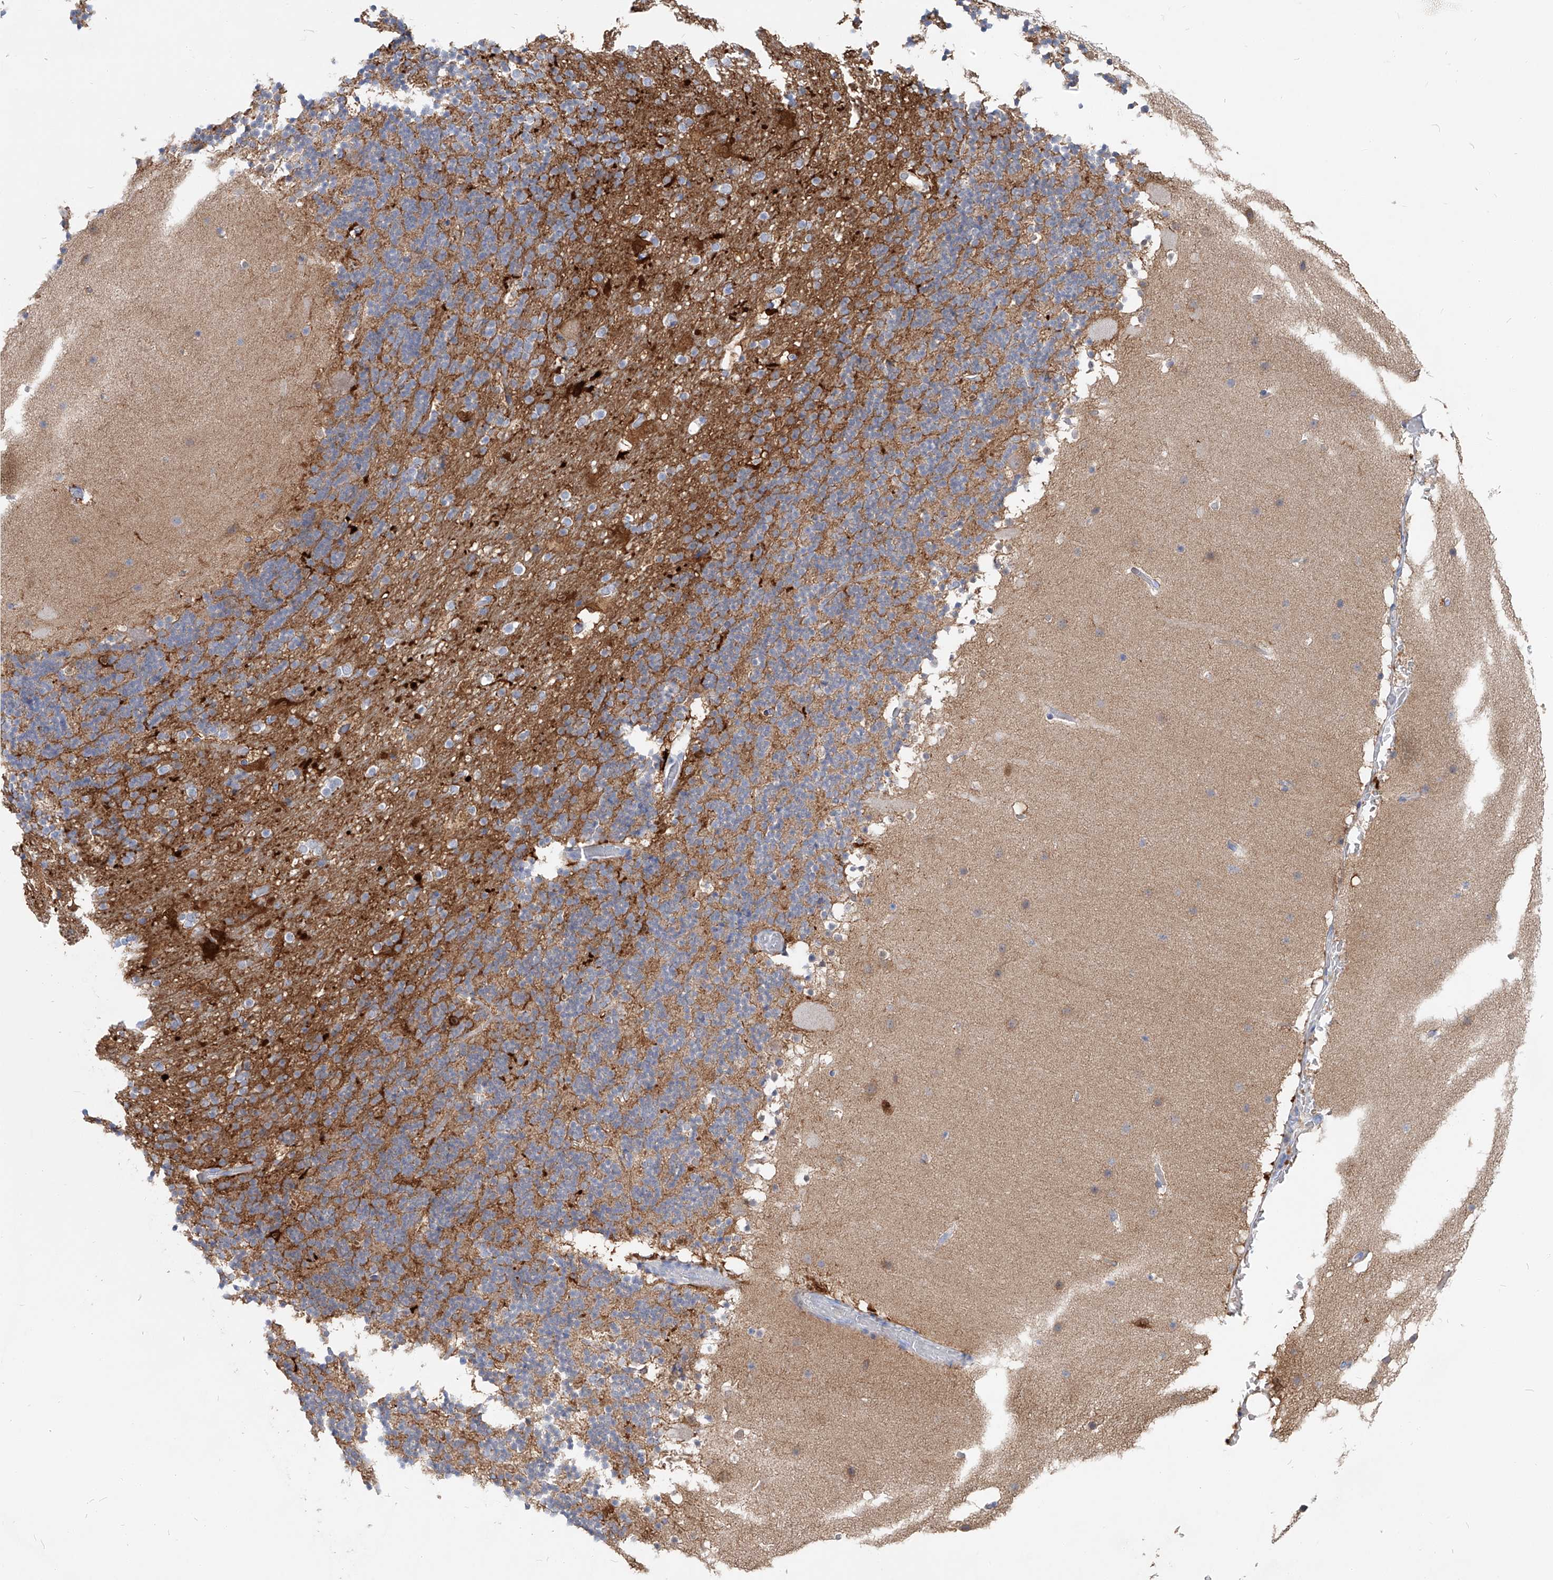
{"staining": {"intensity": "moderate", "quantity": ">75%", "location": "cytoplasmic/membranous"}, "tissue": "cerebellum", "cell_type": "Cells in granular layer", "image_type": "normal", "snomed": [{"axis": "morphology", "description": "Normal tissue, NOS"}, {"axis": "topography", "description": "Cerebellum"}], "caption": "The micrograph demonstrates a brown stain indicating the presence of a protein in the cytoplasmic/membranous of cells in granular layer in cerebellum. Nuclei are stained in blue.", "gene": "UFL1", "patient": {"sex": "male", "age": 57}}